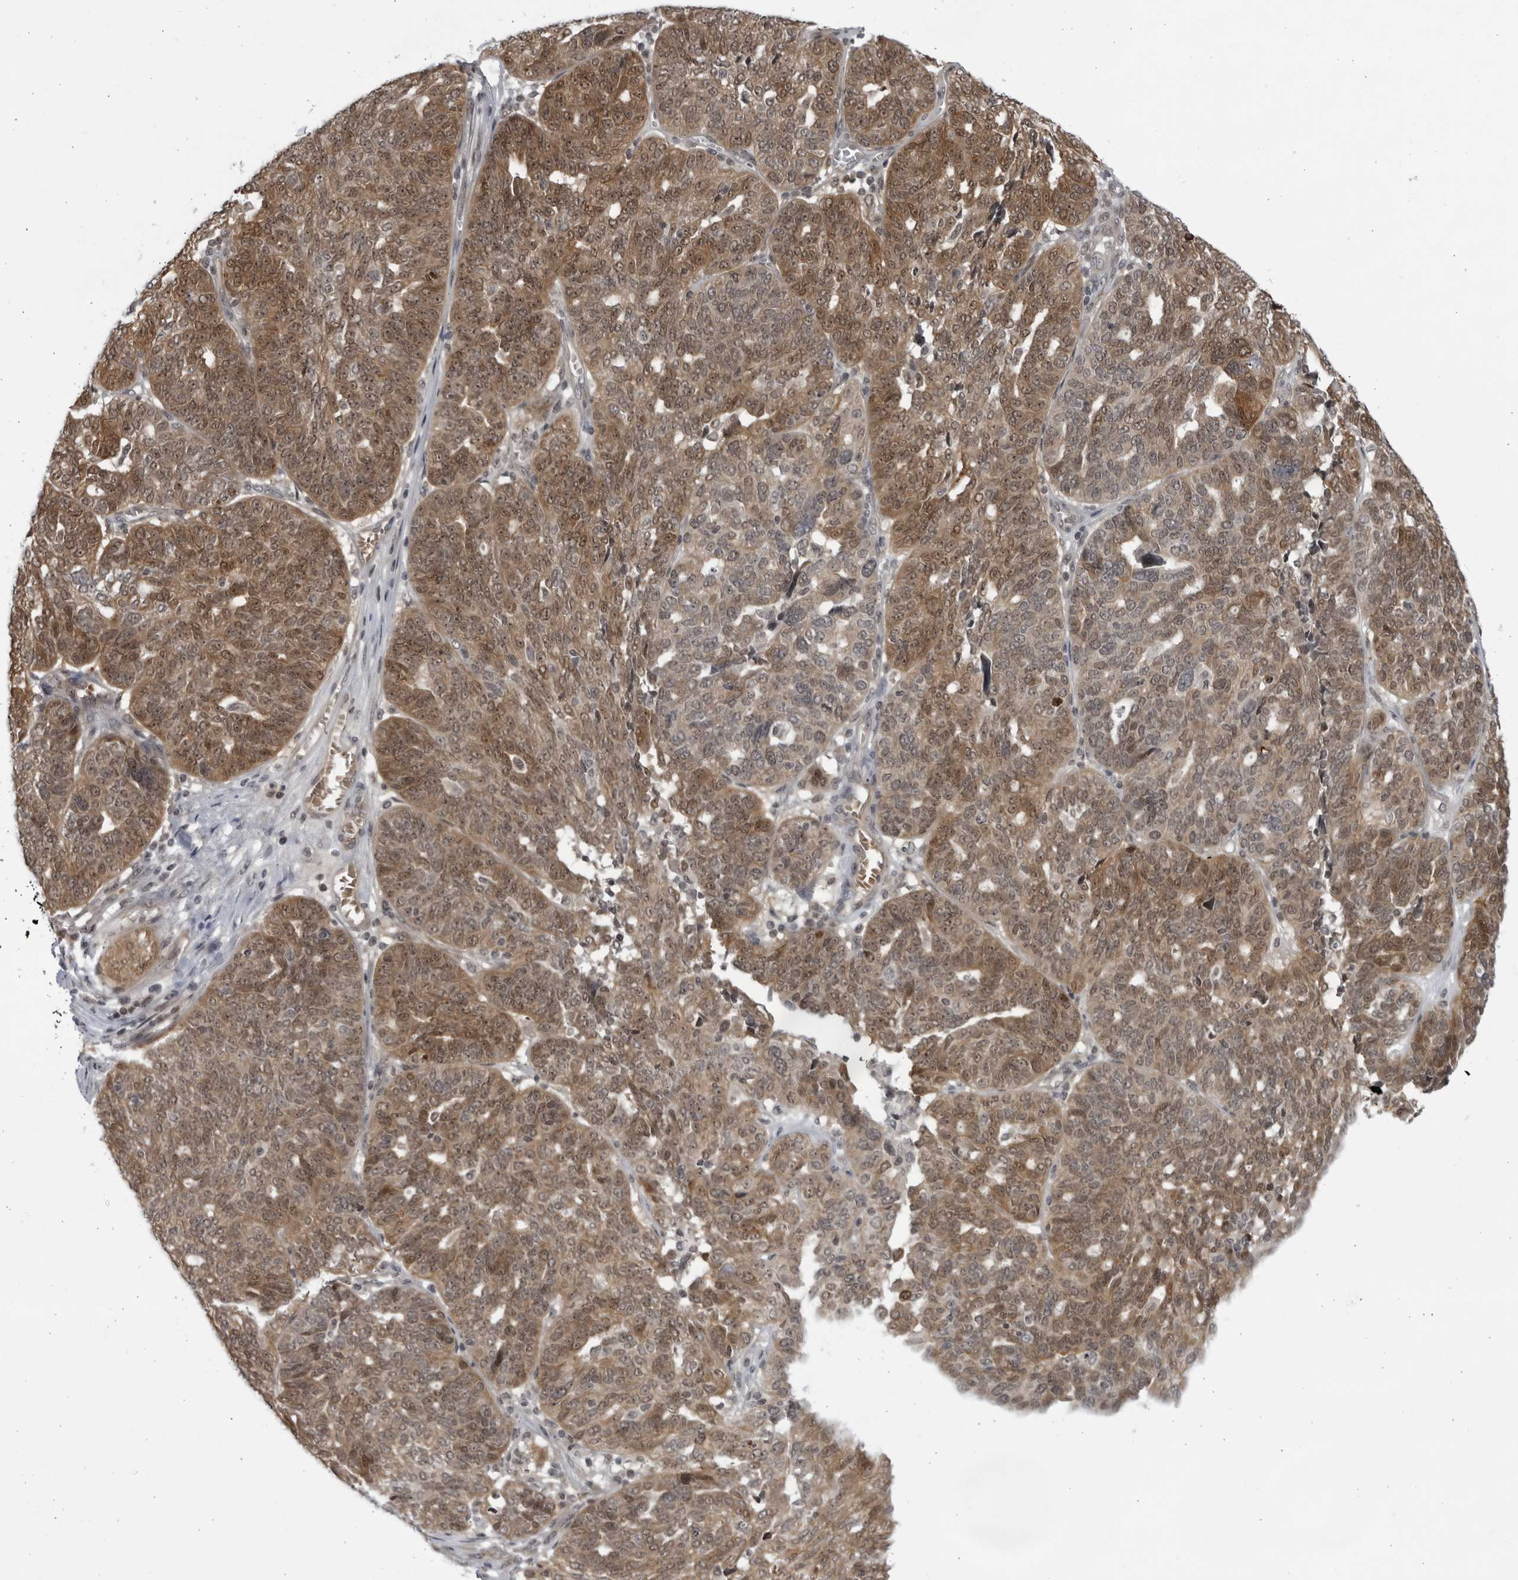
{"staining": {"intensity": "moderate", "quantity": ">75%", "location": "cytoplasmic/membranous,nuclear"}, "tissue": "ovarian cancer", "cell_type": "Tumor cells", "image_type": "cancer", "snomed": [{"axis": "morphology", "description": "Cystadenocarcinoma, serous, NOS"}, {"axis": "topography", "description": "Ovary"}], "caption": "Serous cystadenocarcinoma (ovarian) stained for a protein demonstrates moderate cytoplasmic/membranous and nuclear positivity in tumor cells. The staining was performed using DAB (3,3'-diaminobenzidine) to visualize the protein expression in brown, while the nuclei were stained in blue with hematoxylin (Magnification: 20x).", "gene": "ITGB3BP", "patient": {"sex": "female", "age": 59}}